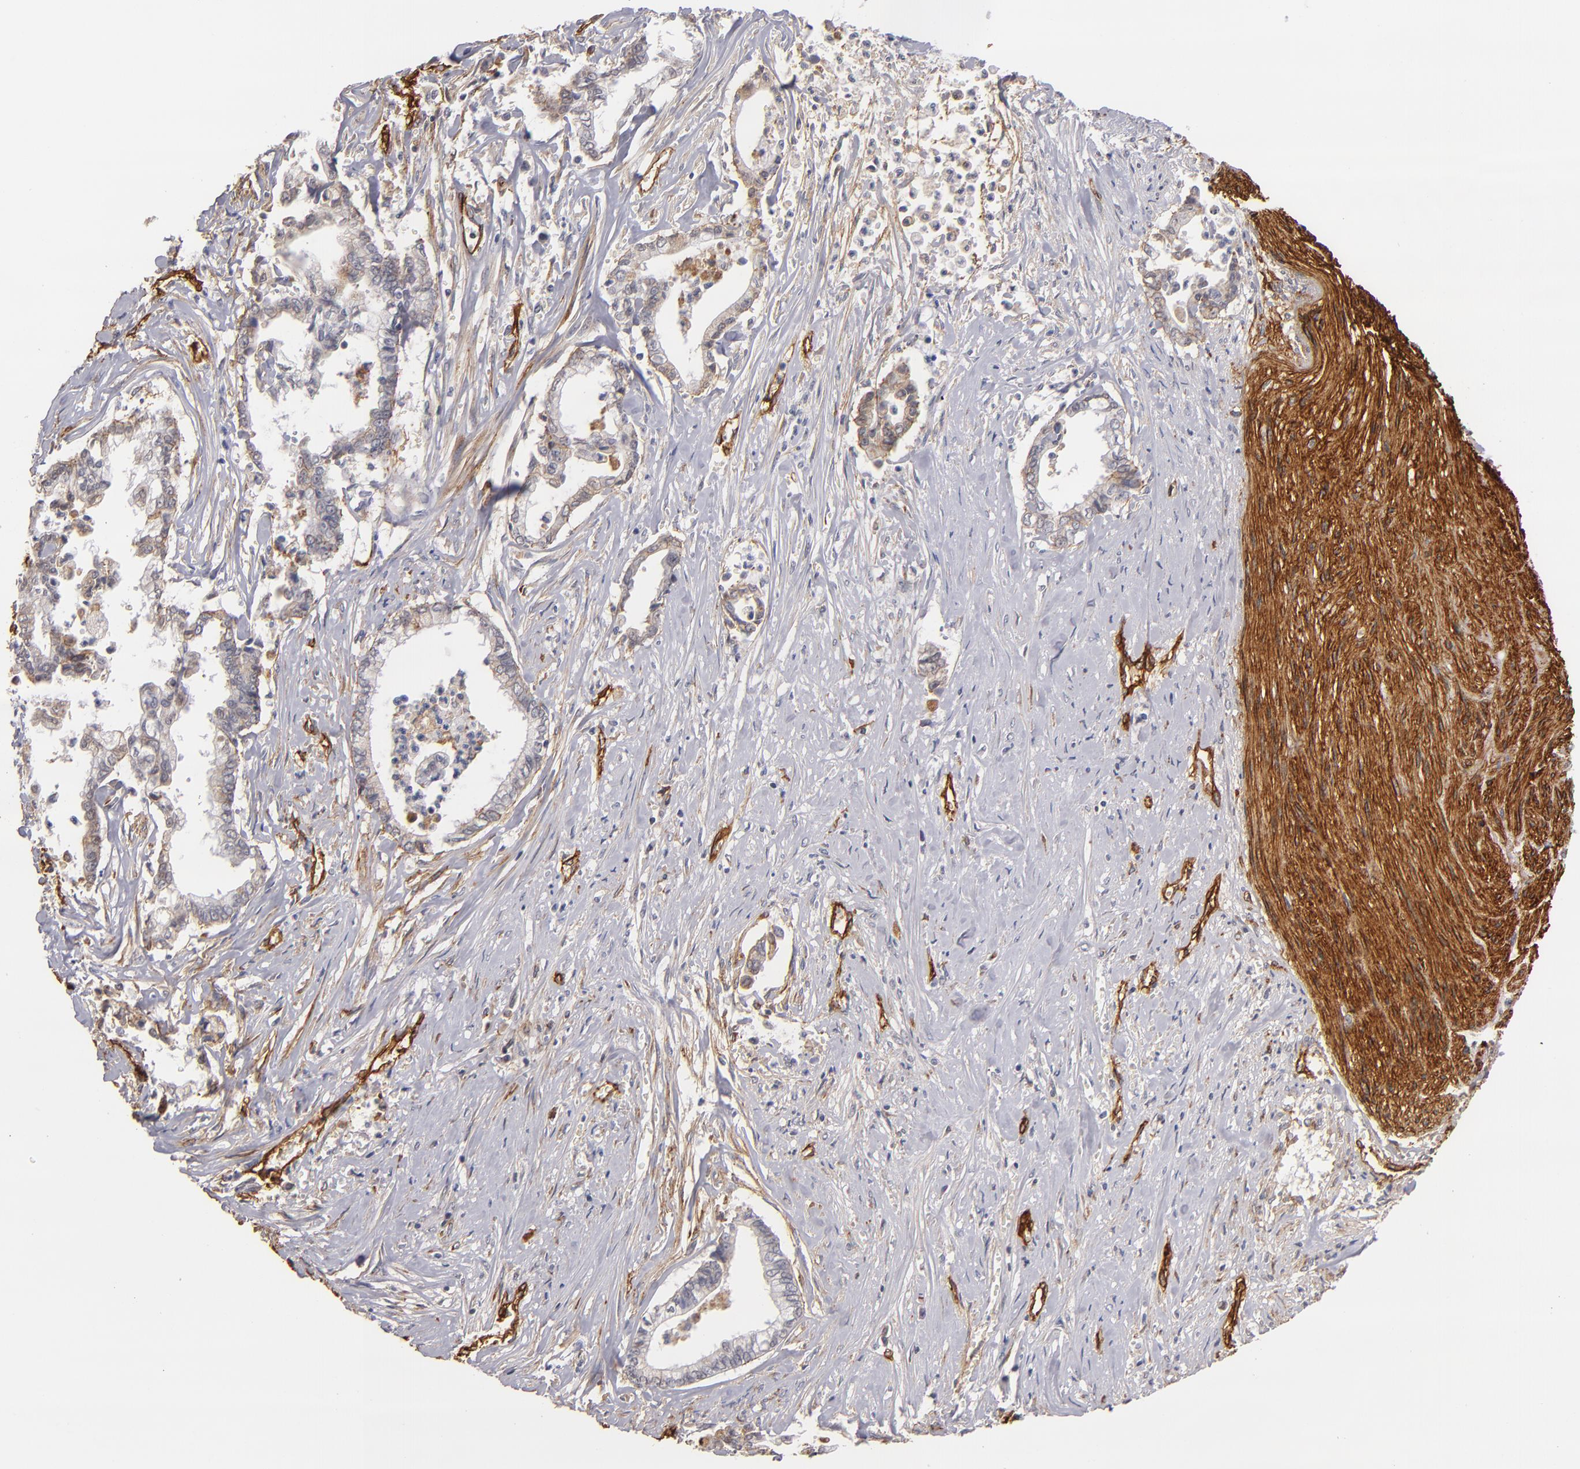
{"staining": {"intensity": "weak", "quantity": "<25%", "location": "cytoplasmic/membranous"}, "tissue": "liver cancer", "cell_type": "Tumor cells", "image_type": "cancer", "snomed": [{"axis": "morphology", "description": "Cholangiocarcinoma"}, {"axis": "topography", "description": "Liver"}], "caption": "This is an immunohistochemistry (IHC) image of human liver cancer. There is no positivity in tumor cells.", "gene": "LAMC1", "patient": {"sex": "male", "age": 57}}